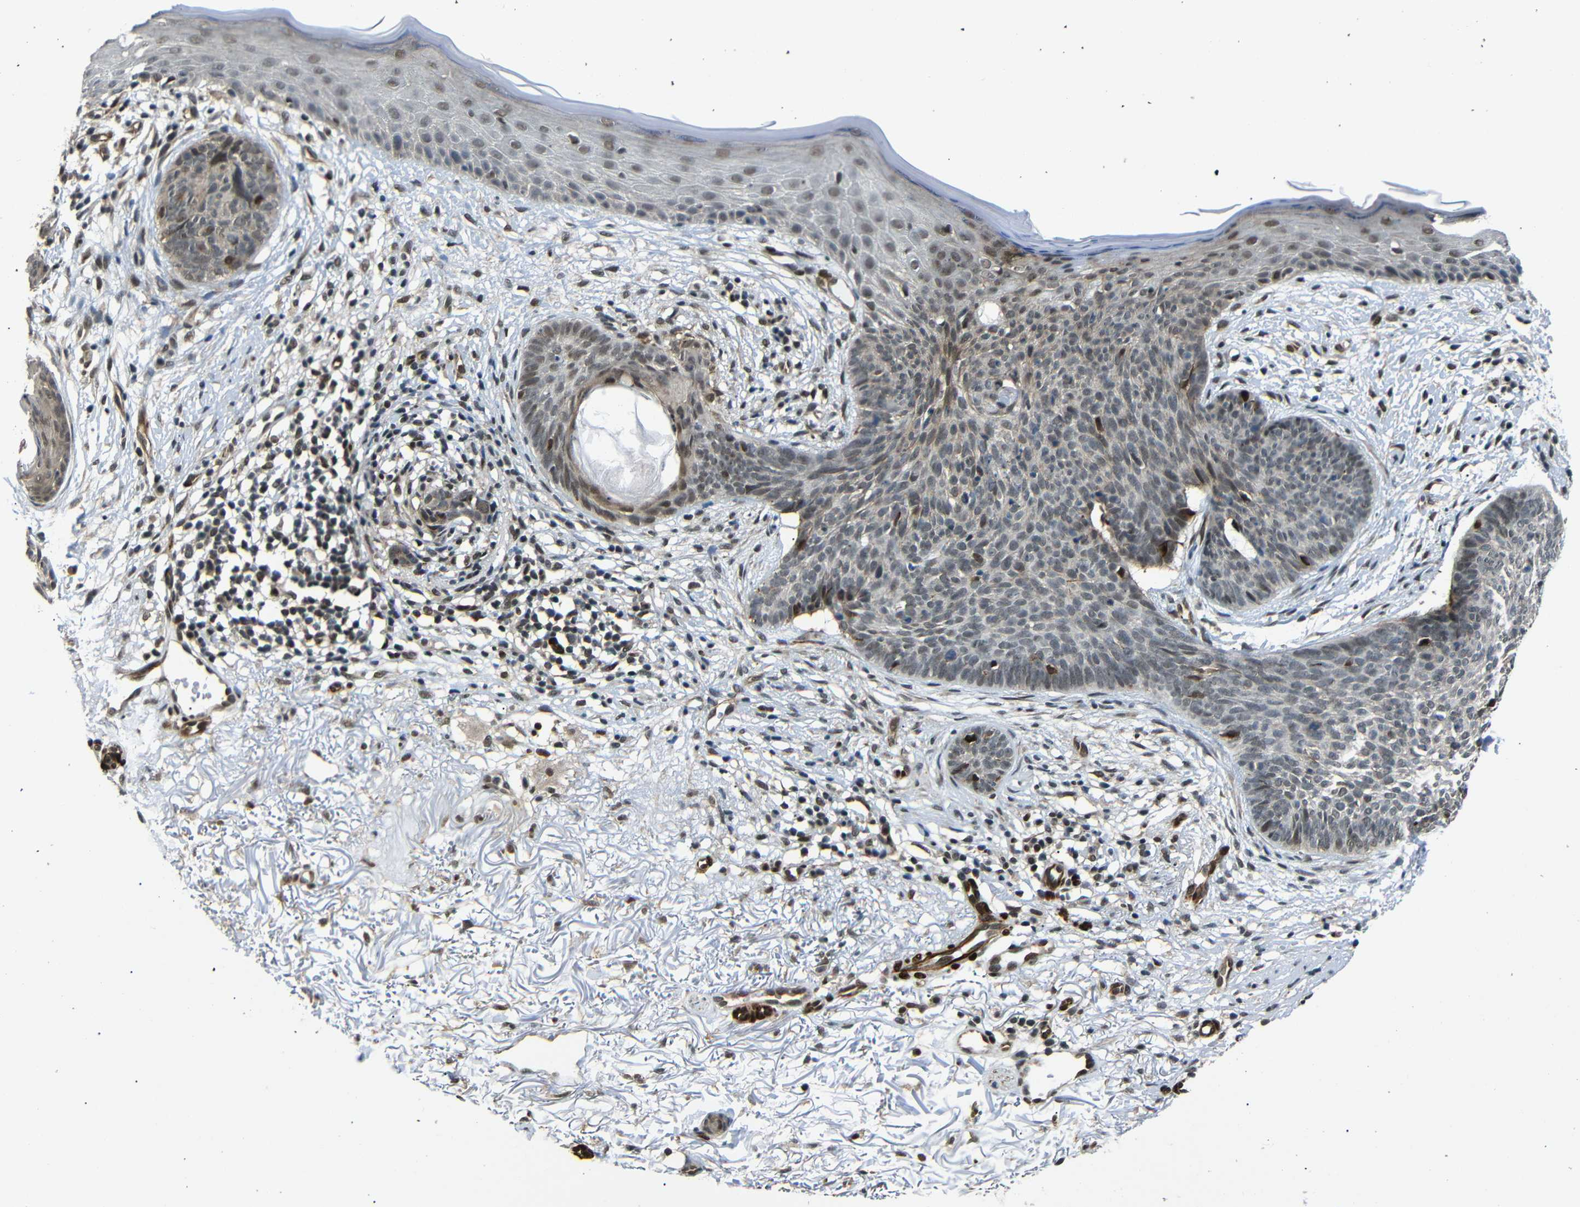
{"staining": {"intensity": "moderate", "quantity": ">75%", "location": "nuclear"}, "tissue": "skin cancer", "cell_type": "Tumor cells", "image_type": "cancer", "snomed": [{"axis": "morphology", "description": "Basal cell carcinoma"}, {"axis": "topography", "description": "Skin"}], "caption": "Protein expression analysis of human basal cell carcinoma (skin) reveals moderate nuclear expression in about >75% of tumor cells. Immunohistochemistry stains the protein in brown and the nuclei are stained blue.", "gene": "TBX2", "patient": {"sex": "female", "age": 70}}